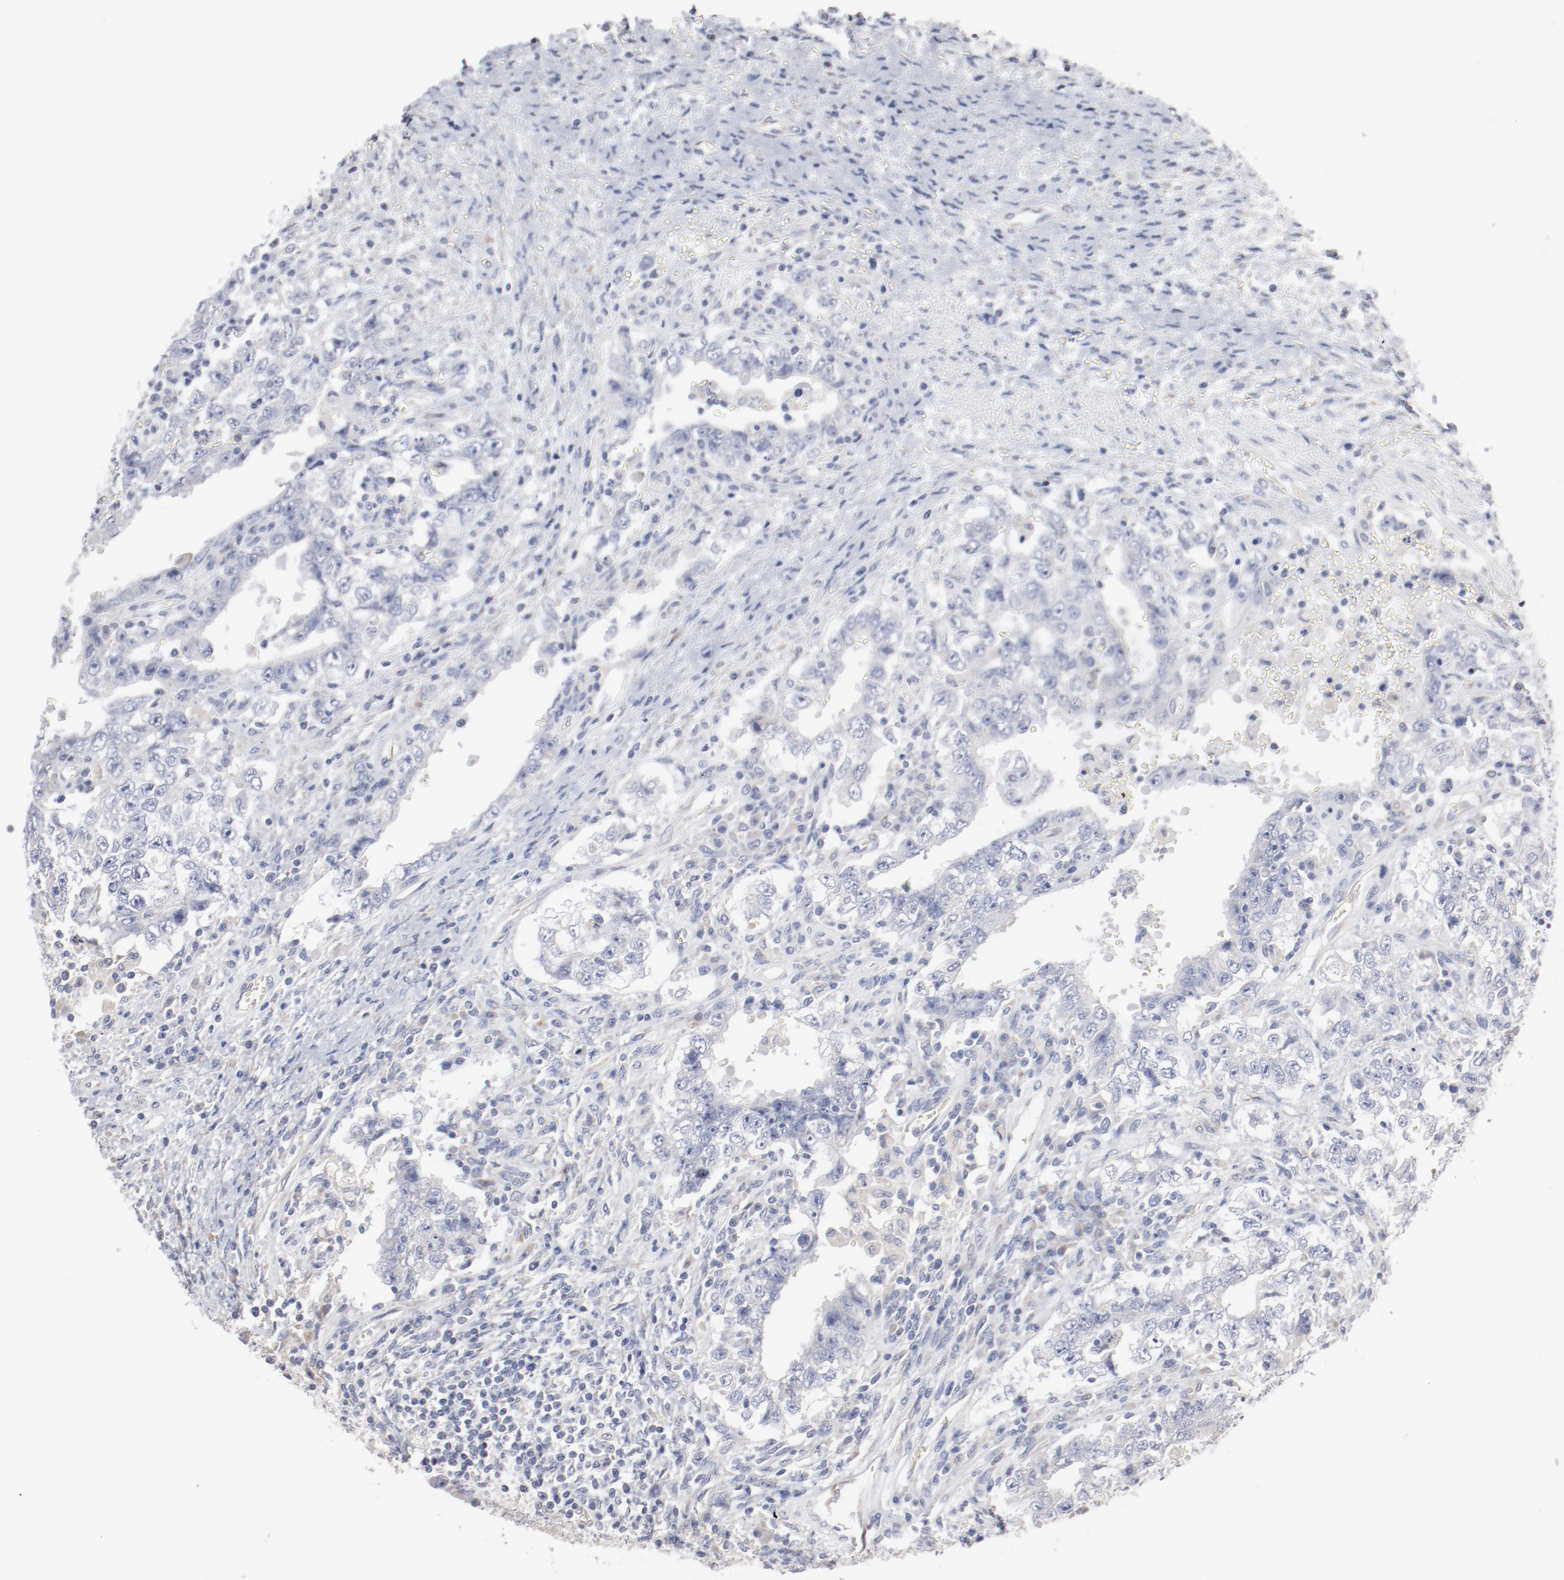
{"staining": {"intensity": "negative", "quantity": "none", "location": "none"}, "tissue": "testis cancer", "cell_type": "Tumor cells", "image_type": "cancer", "snomed": [{"axis": "morphology", "description": "Carcinoma, Embryonal, NOS"}, {"axis": "topography", "description": "Testis"}], "caption": "Testis embryonal carcinoma stained for a protein using IHC exhibits no staining tumor cells.", "gene": "AK7", "patient": {"sex": "male", "age": 26}}